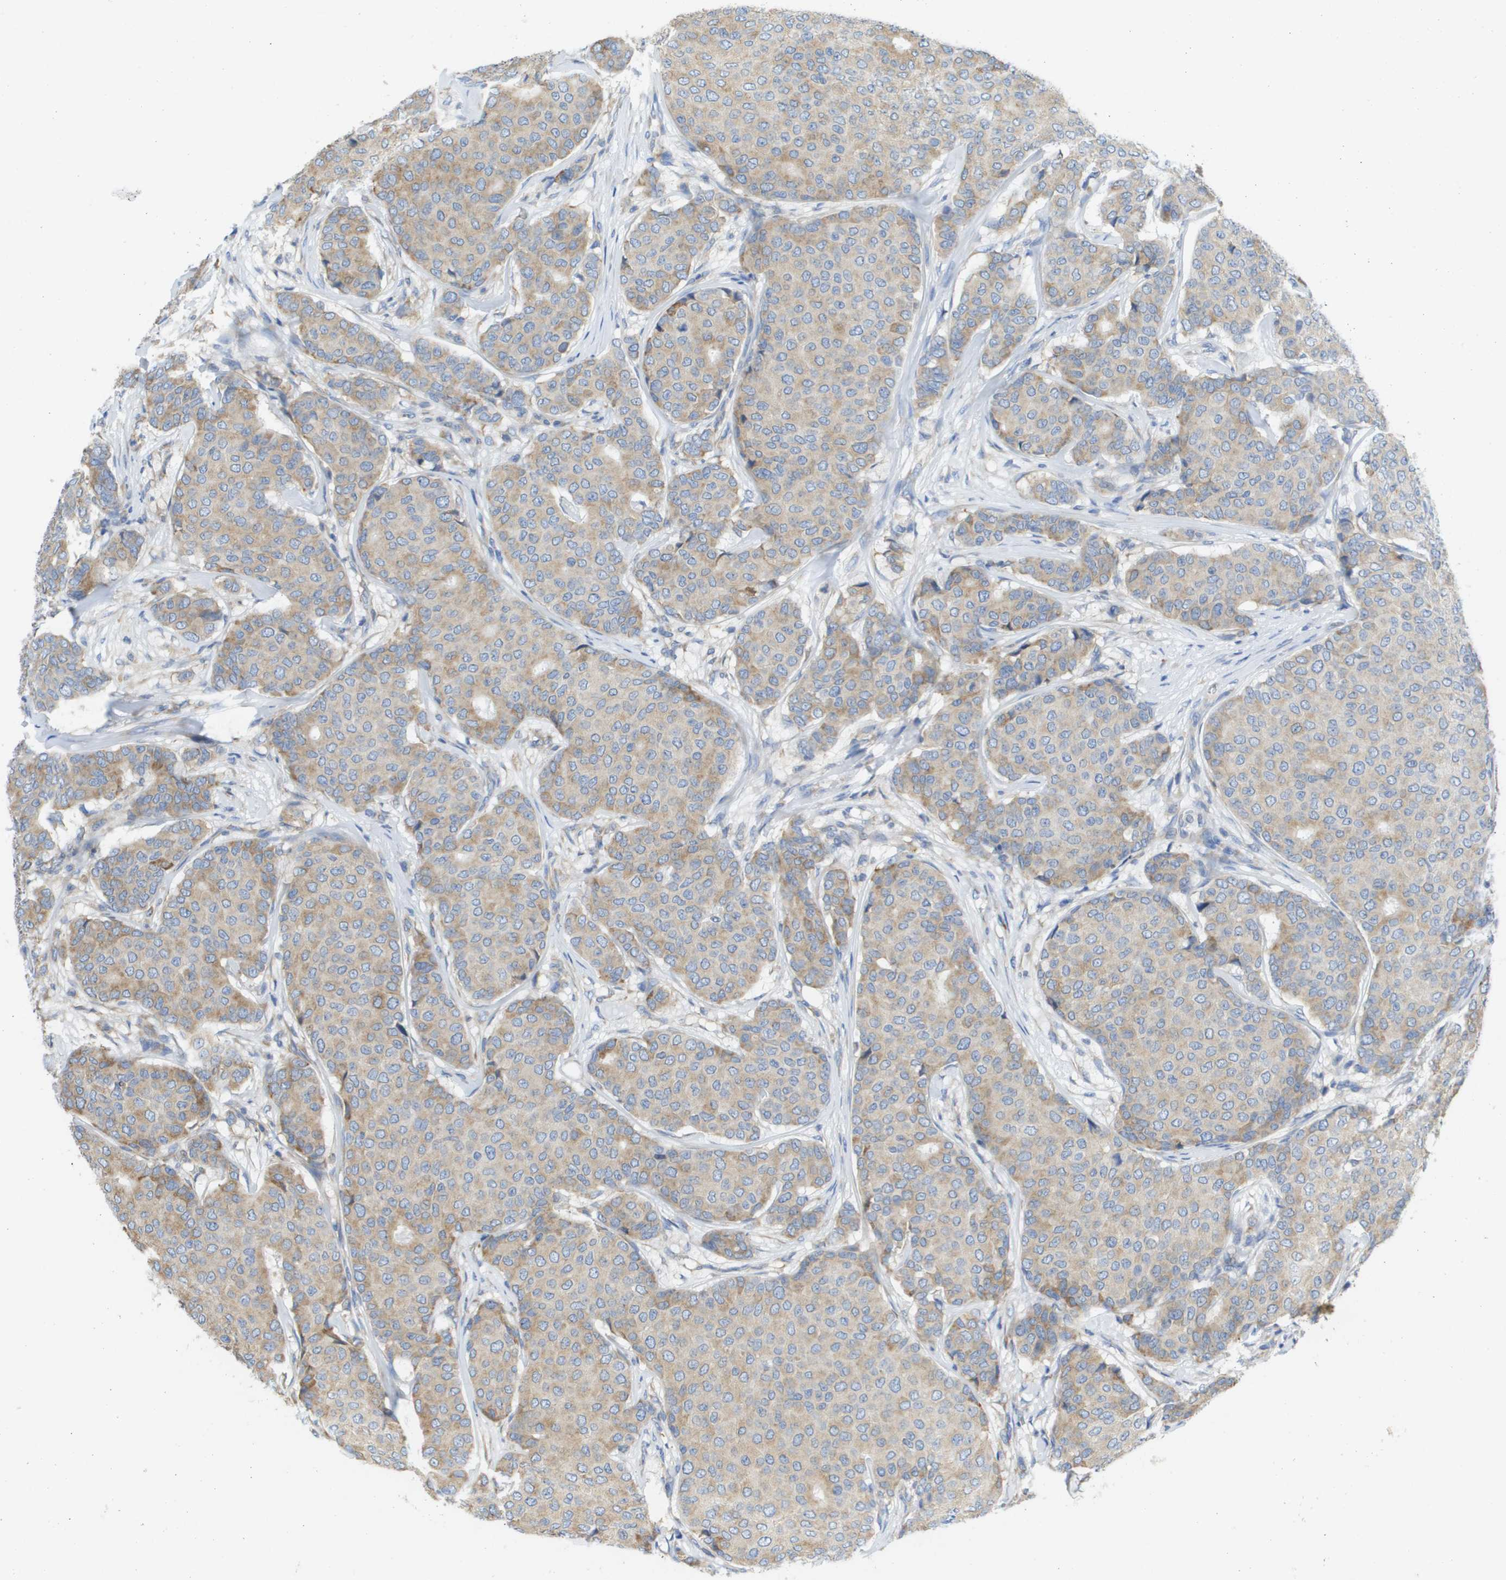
{"staining": {"intensity": "weak", "quantity": ">75%", "location": "cytoplasmic/membranous"}, "tissue": "breast cancer", "cell_type": "Tumor cells", "image_type": "cancer", "snomed": [{"axis": "morphology", "description": "Duct carcinoma"}, {"axis": "topography", "description": "Breast"}], "caption": "This photomicrograph shows immunohistochemistry (IHC) staining of human breast invasive ductal carcinoma, with low weak cytoplasmic/membranous positivity in about >75% of tumor cells.", "gene": "SDR42E1", "patient": {"sex": "female", "age": 75}}